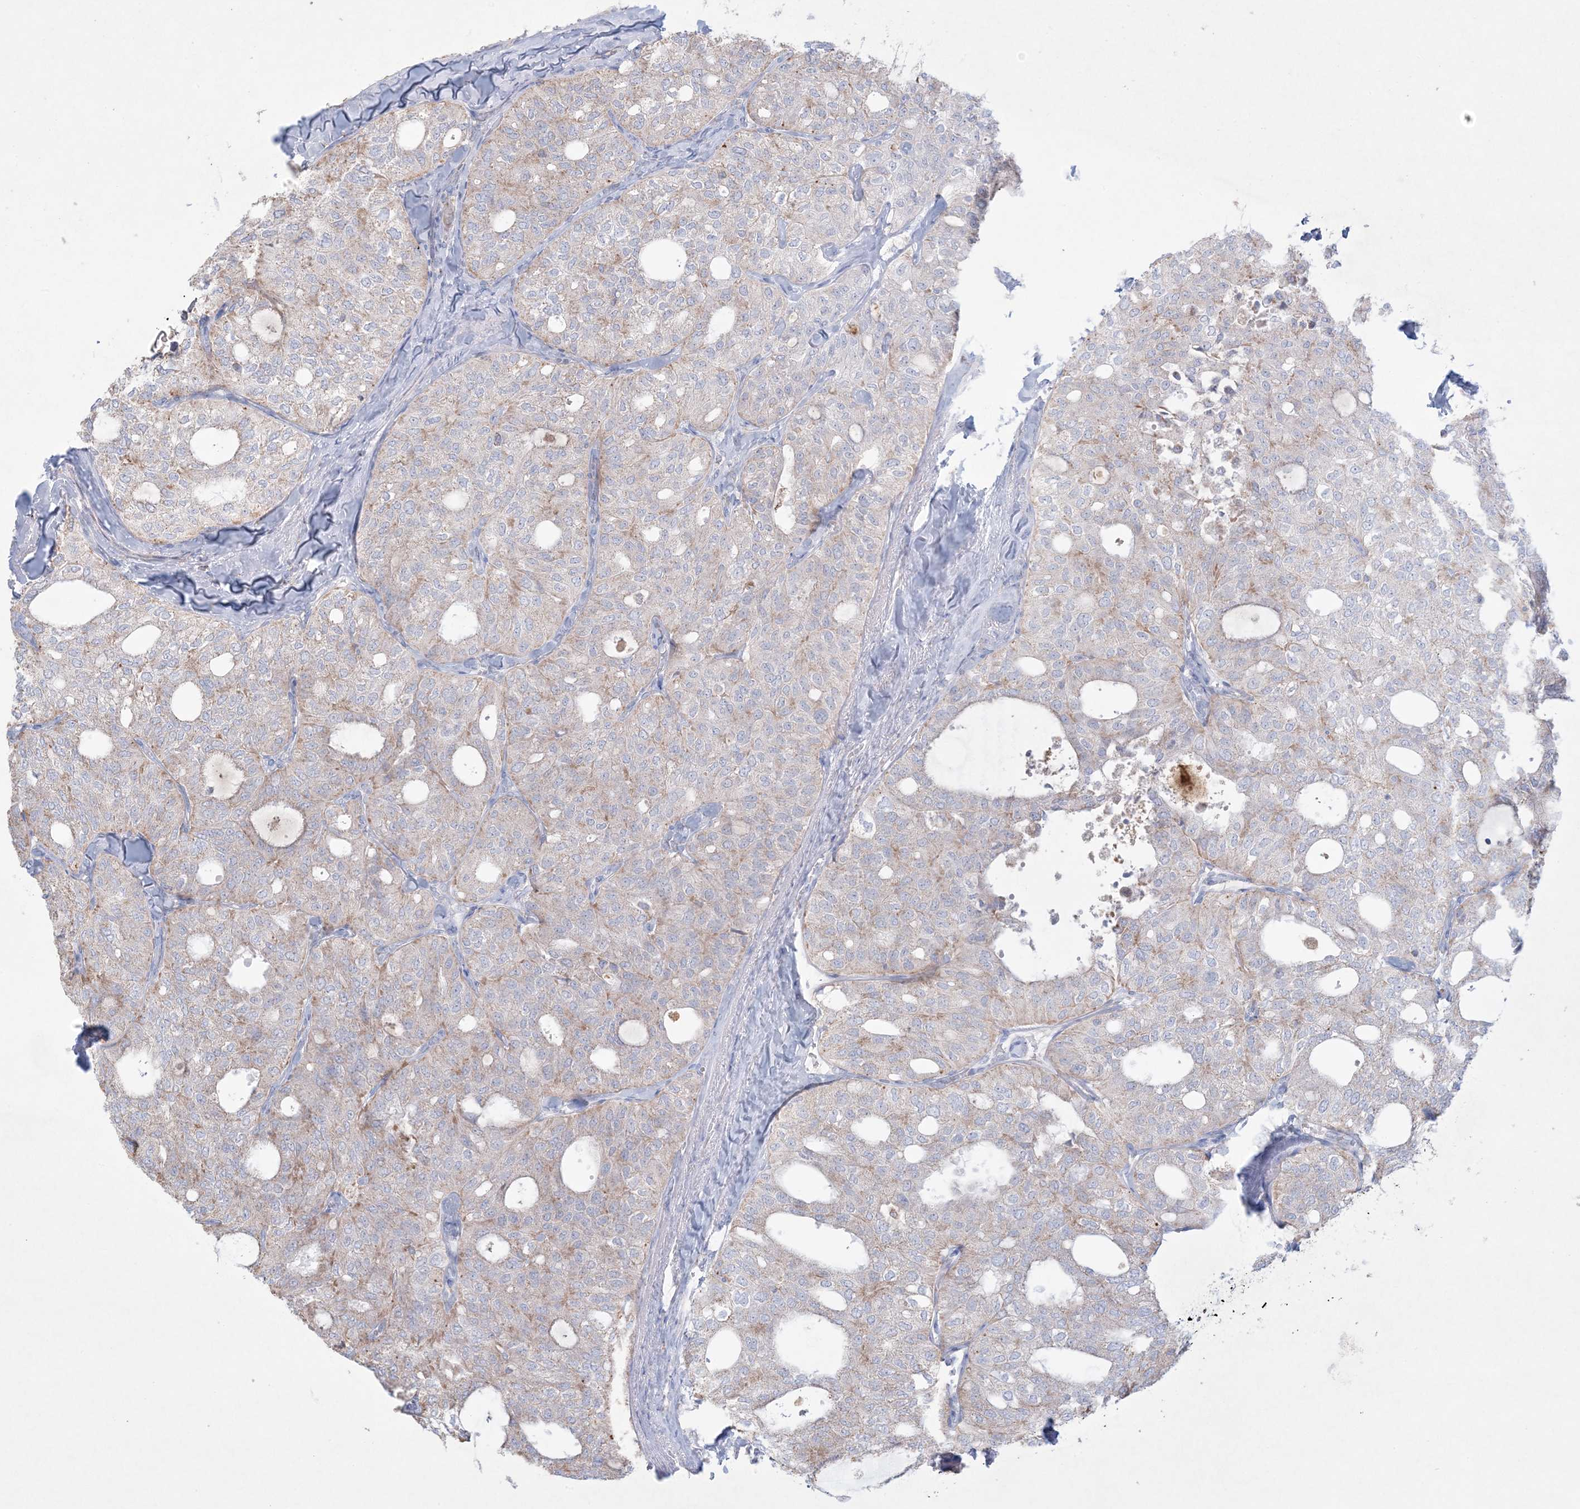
{"staining": {"intensity": "moderate", "quantity": "<25%", "location": "cytoplasmic/membranous"}, "tissue": "thyroid cancer", "cell_type": "Tumor cells", "image_type": "cancer", "snomed": [{"axis": "morphology", "description": "Follicular adenoma carcinoma, NOS"}, {"axis": "topography", "description": "Thyroid gland"}], "caption": "Brown immunohistochemical staining in human thyroid cancer (follicular adenoma carcinoma) reveals moderate cytoplasmic/membranous expression in approximately <25% of tumor cells.", "gene": "KCTD6", "patient": {"sex": "male", "age": 75}}